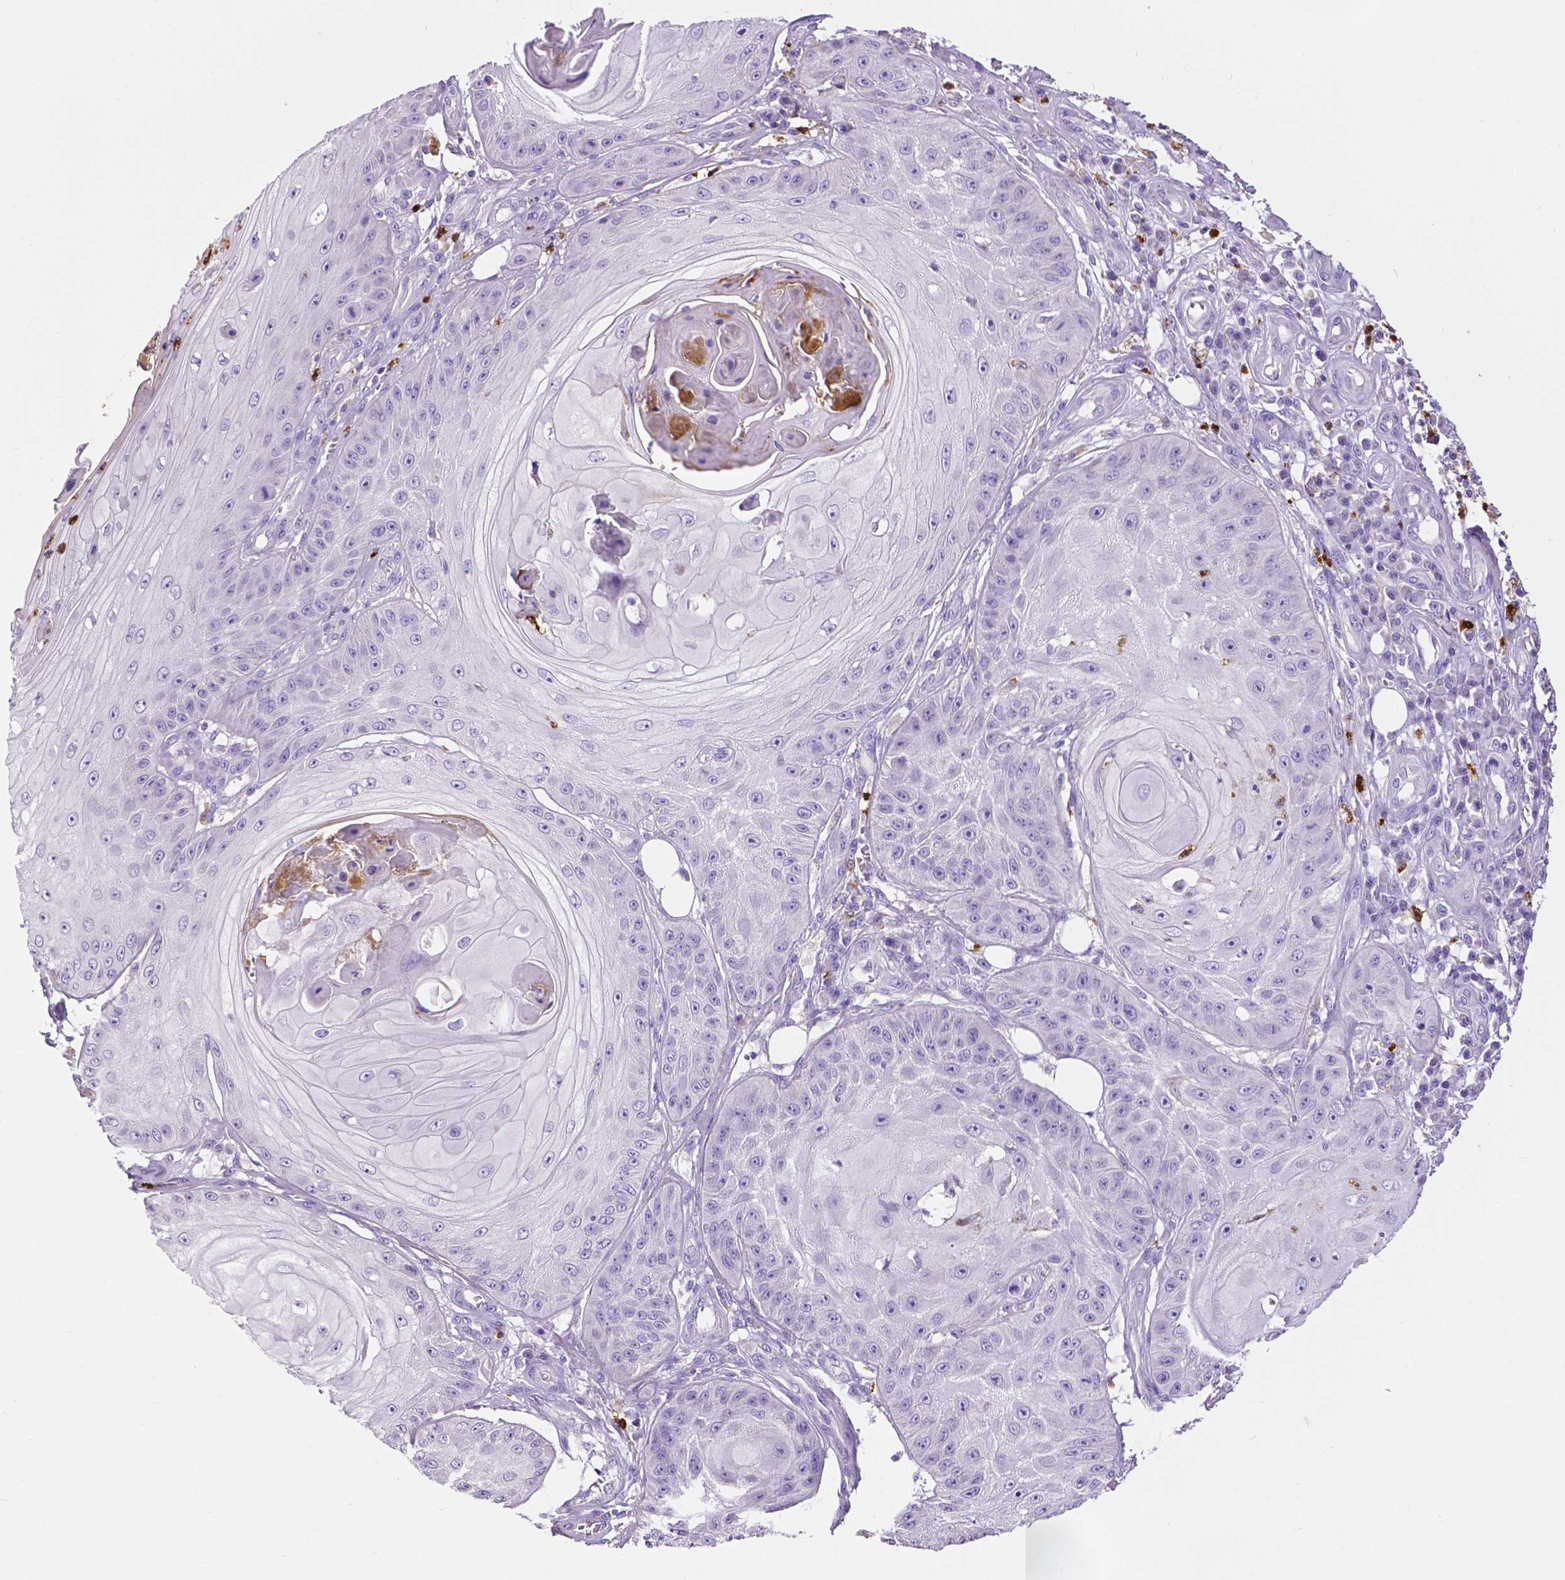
{"staining": {"intensity": "negative", "quantity": "none", "location": "none"}, "tissue": "skin cancer", "cell_type": "Tumor cells", "image_type": "cancer", "snomed": [{"axis": "morphology", "description": "Squamous cell carcinoma, NOS"}, {"axis": "topography", "description": "Skin"}], "caption": "High power microscopy image of an immunohistochemistry (IHC) micrograph of squamous cell carcinoma (skin), revealing no significant expression in tumor cells.", "gene": "MMP9", "patient": {"sex": "male", "age": 70}}